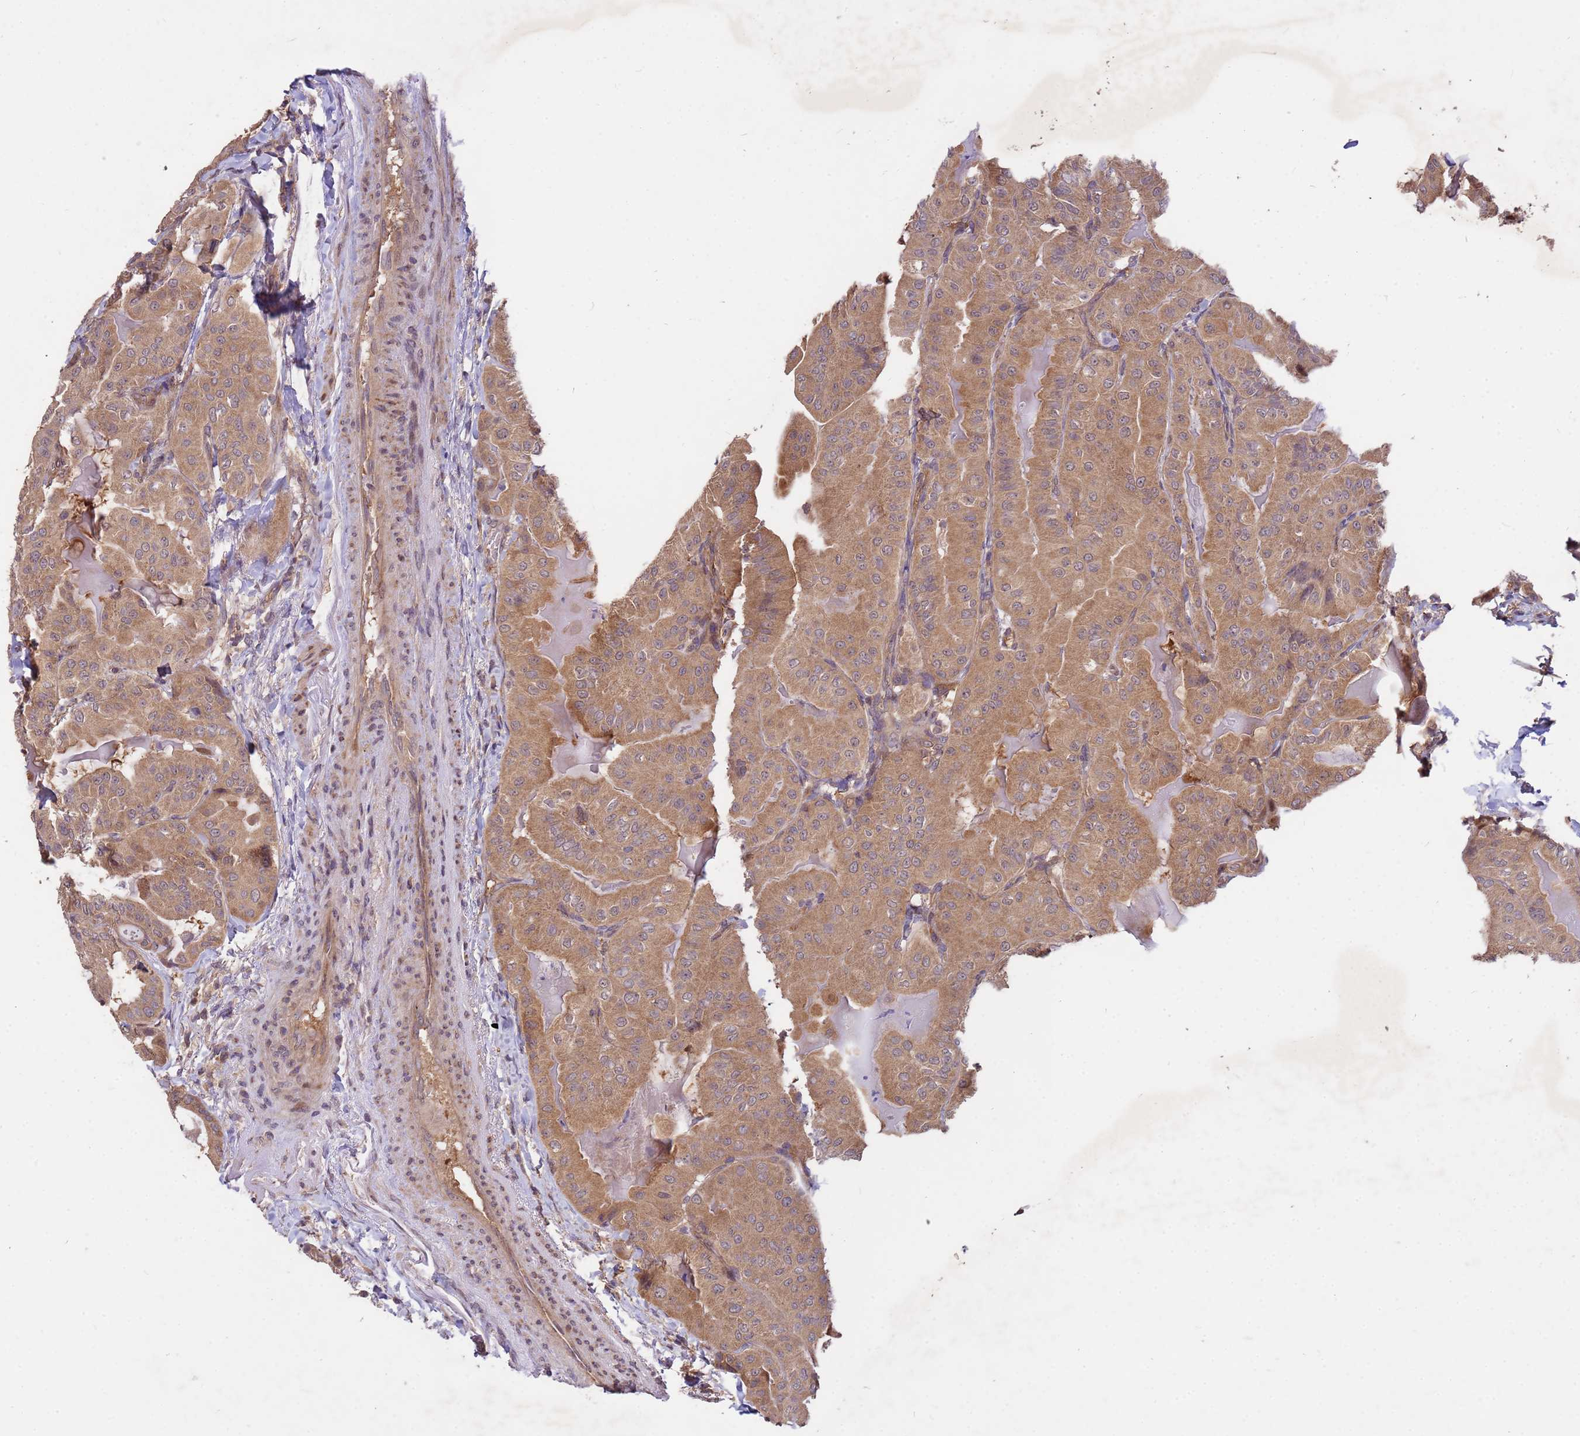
{"staining": {"intensity": "moderate", "quantity": ">75%", "location": "cytoplasmic/membranous"}, "tissue": "thyroid cancer", "cell_type": "Tumor cells", "image_type": "cancer", "snomed": [{"axis": "morphology", "description": "Papillary adenocarcinoma, NOS"}, {"axis": "topography", "description": "Thyroid gland"}], "caption": "Thyroid cancer (papillary adenocarcinoma) was stained to show a protein in brown. There is medium levels of moderate cytoplasmic/membranous staining in approximately >75% of tumor cells. (IHC, brightfield microscopy, high magnification).", "gene": "PPP2CB", "patient": {"sex": "female", "age": 68}}